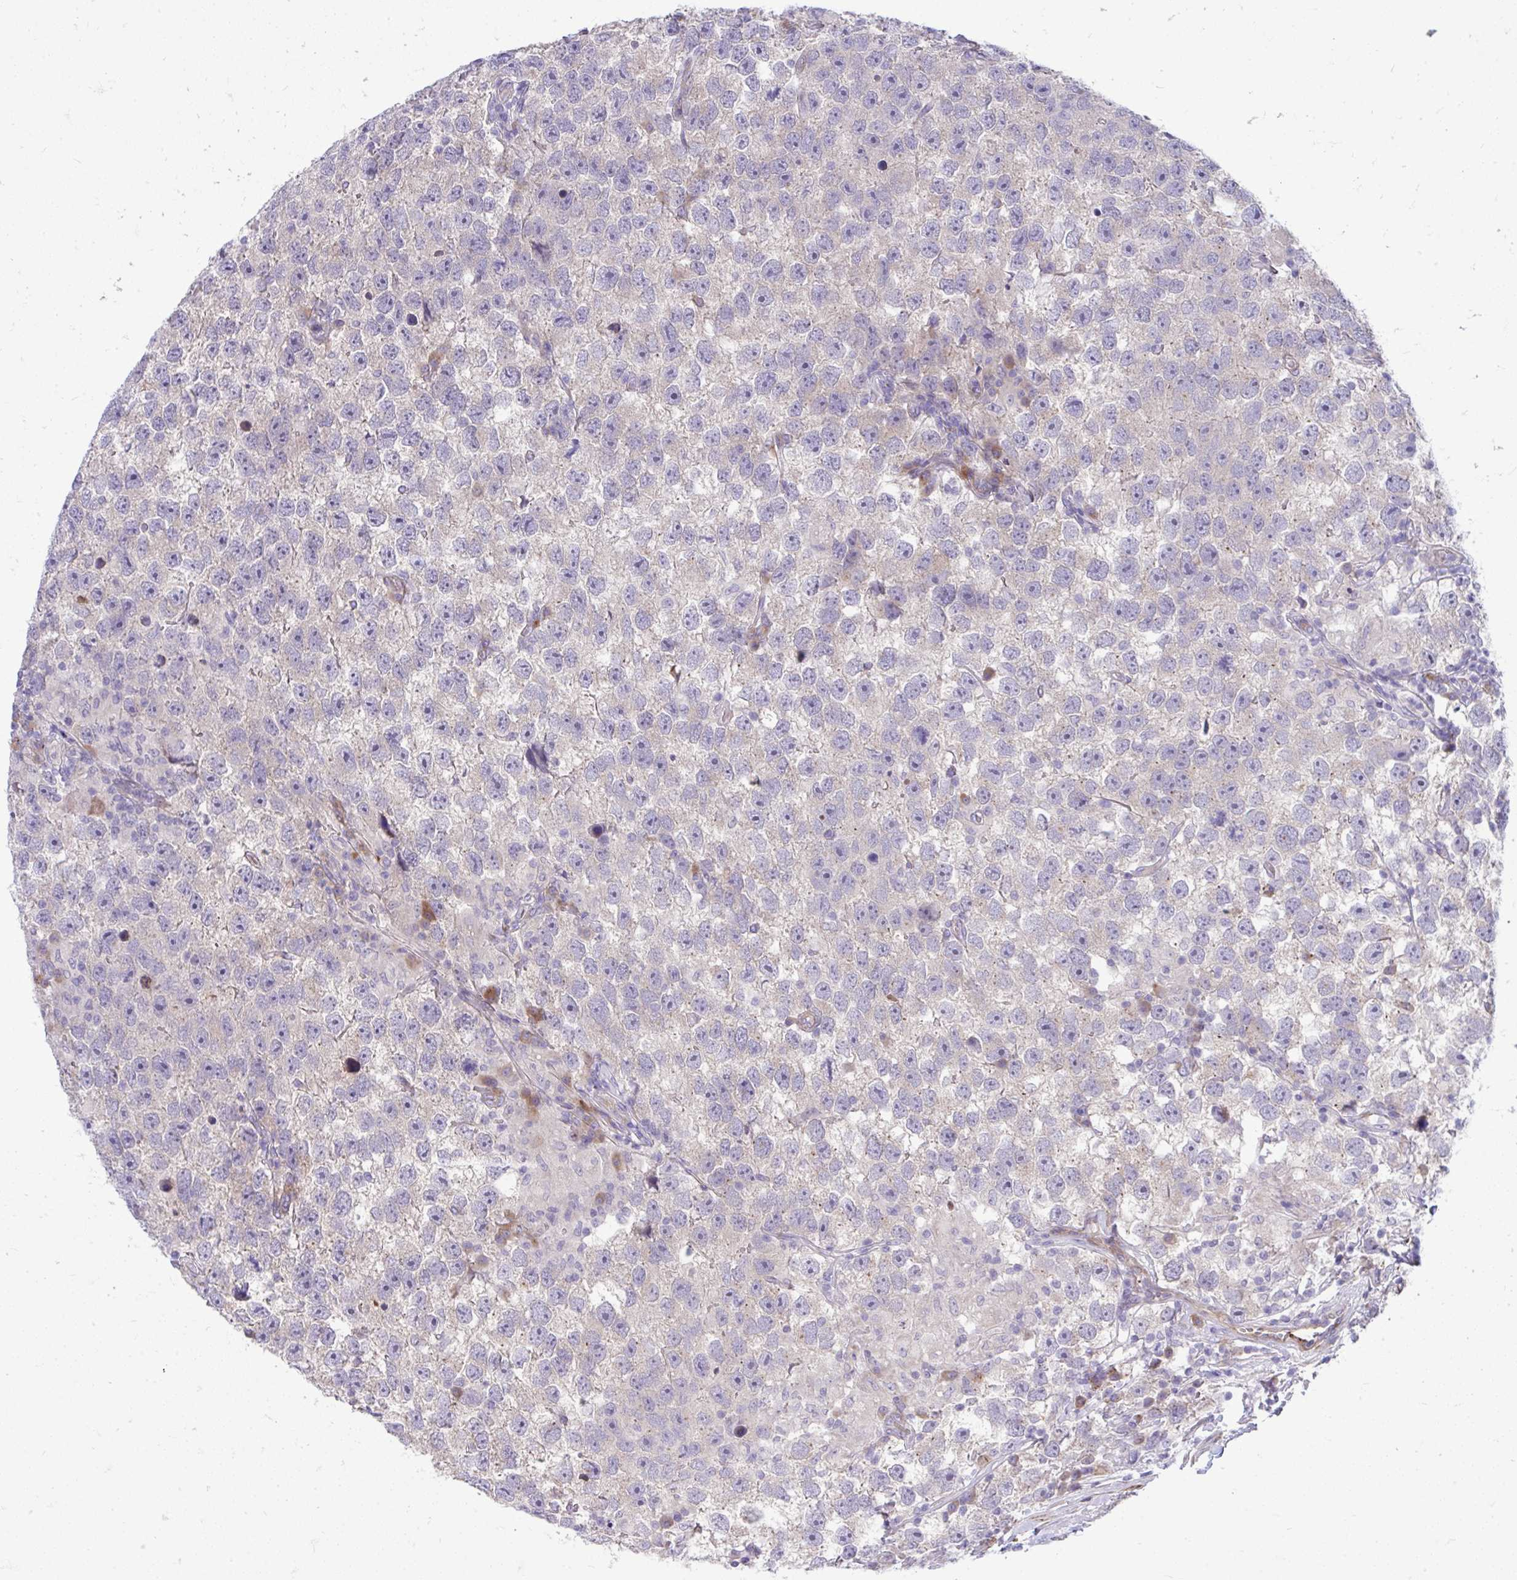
{"staining": {"intensity": "negative", "quantity": "none", "location": "none"}, "tissue": "testis cancer", "cell_type": "Tumor cells", "image_type": "cancer", "snomed": [{"axis": "morphology", "description": "Seminoma, NOS"}, {"axis": "topography", "description": "Testis"}], "caption": "High magnification brightfield microscopy of testis seminoma stained with DAB (brown) and counterstained with hematoxylin (blue): tumor cells show no significant positivity.", "gene": "PIGZ", "patient": {"sex": "male", "age": 26}}